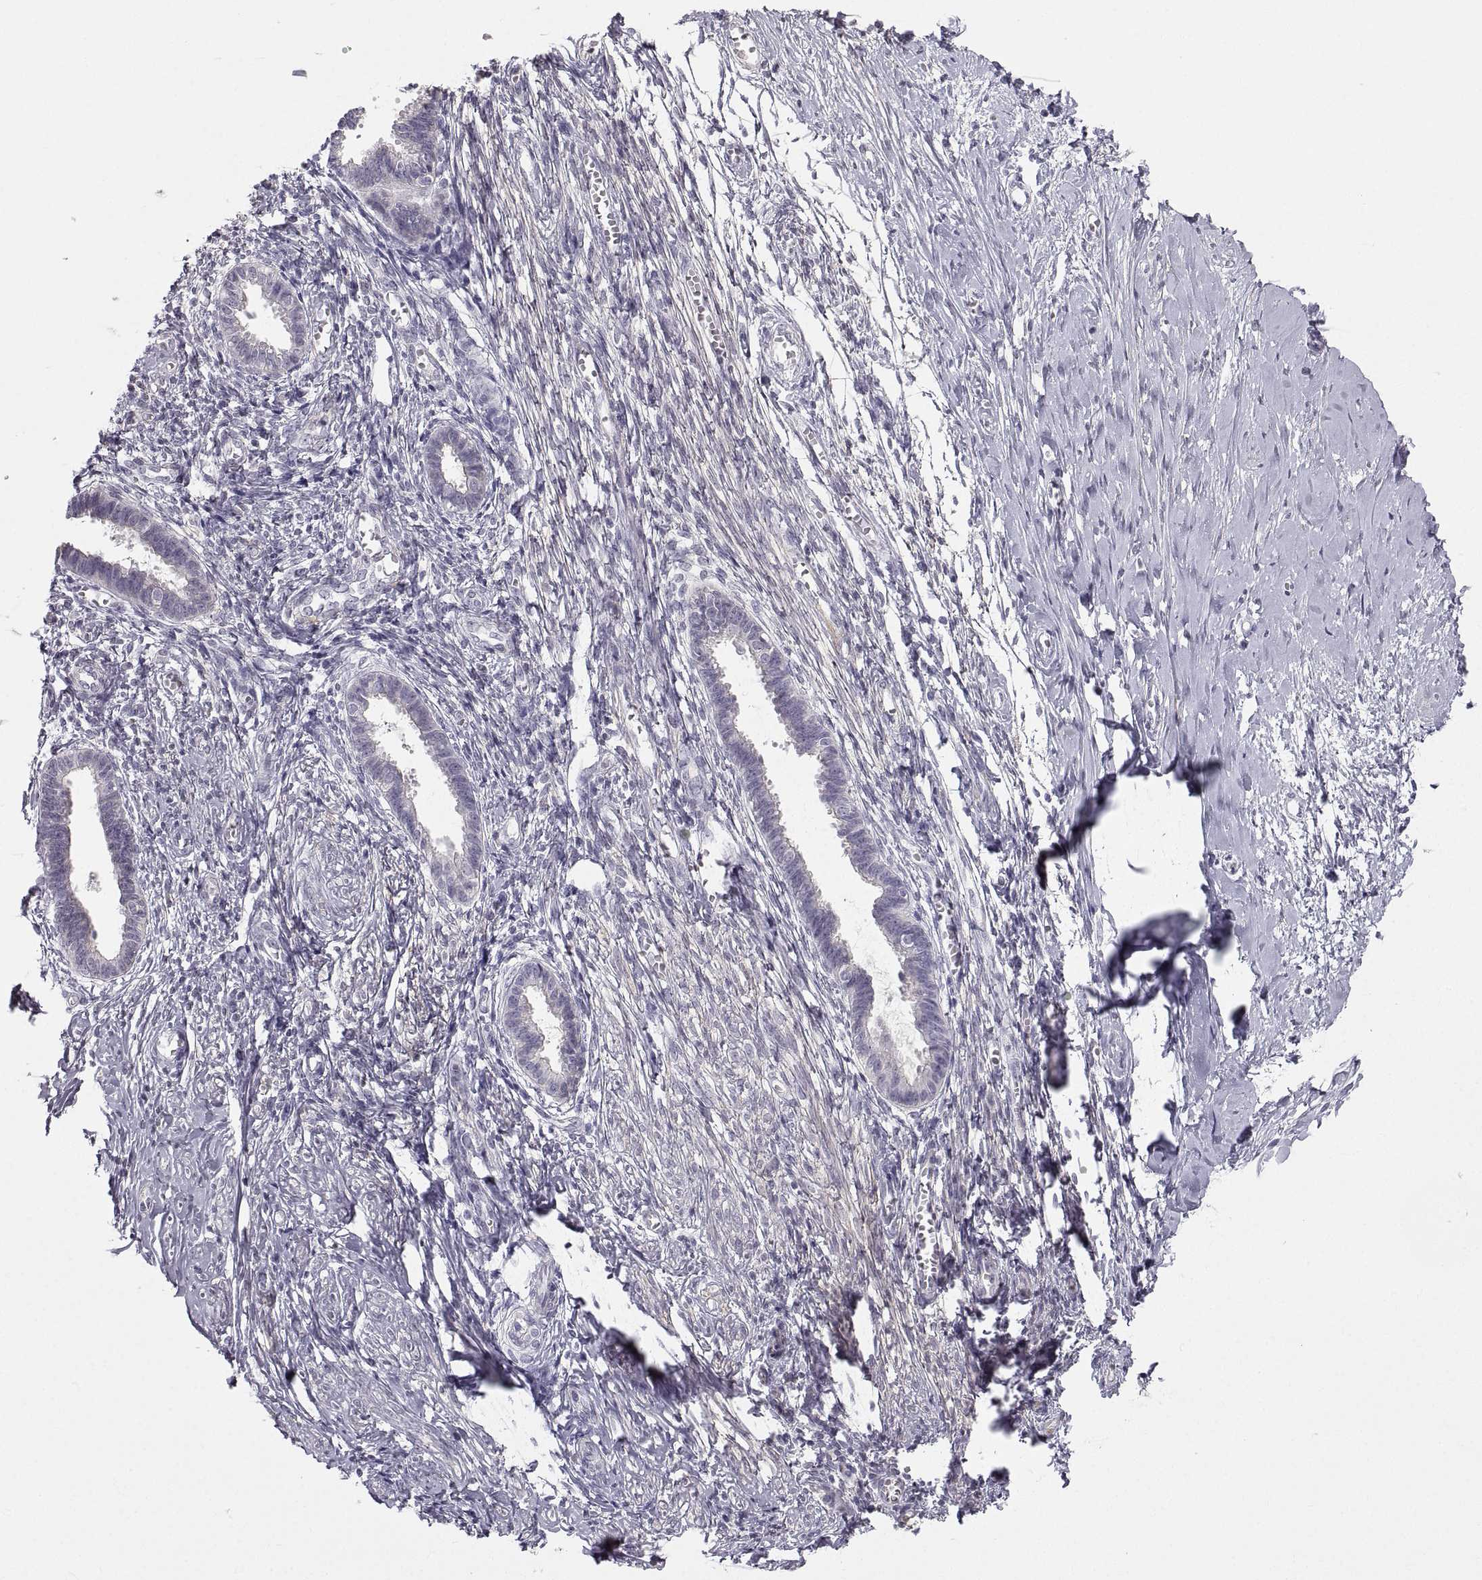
{"staining": {"intensity": "negative", "quantity": "none", "location": "none"}, "tissue": "endometrium", "cell_type": "Cells in endometrial stroma", "image_type": "normal", "snomed": [{"axis": "morphology", "description": "Normal tissue, NOS"}, {"axis": "topography", "description": "Cervix"}, {"axis": "topography", "description": "Endometrium"}], "caption": "Immunohistochemistry (IHC) of normal endometrium exhibits no staining in cells in endometrial stroma.", "gene": "ZNF185", "patient": {"sex": "female", "age": 37}}